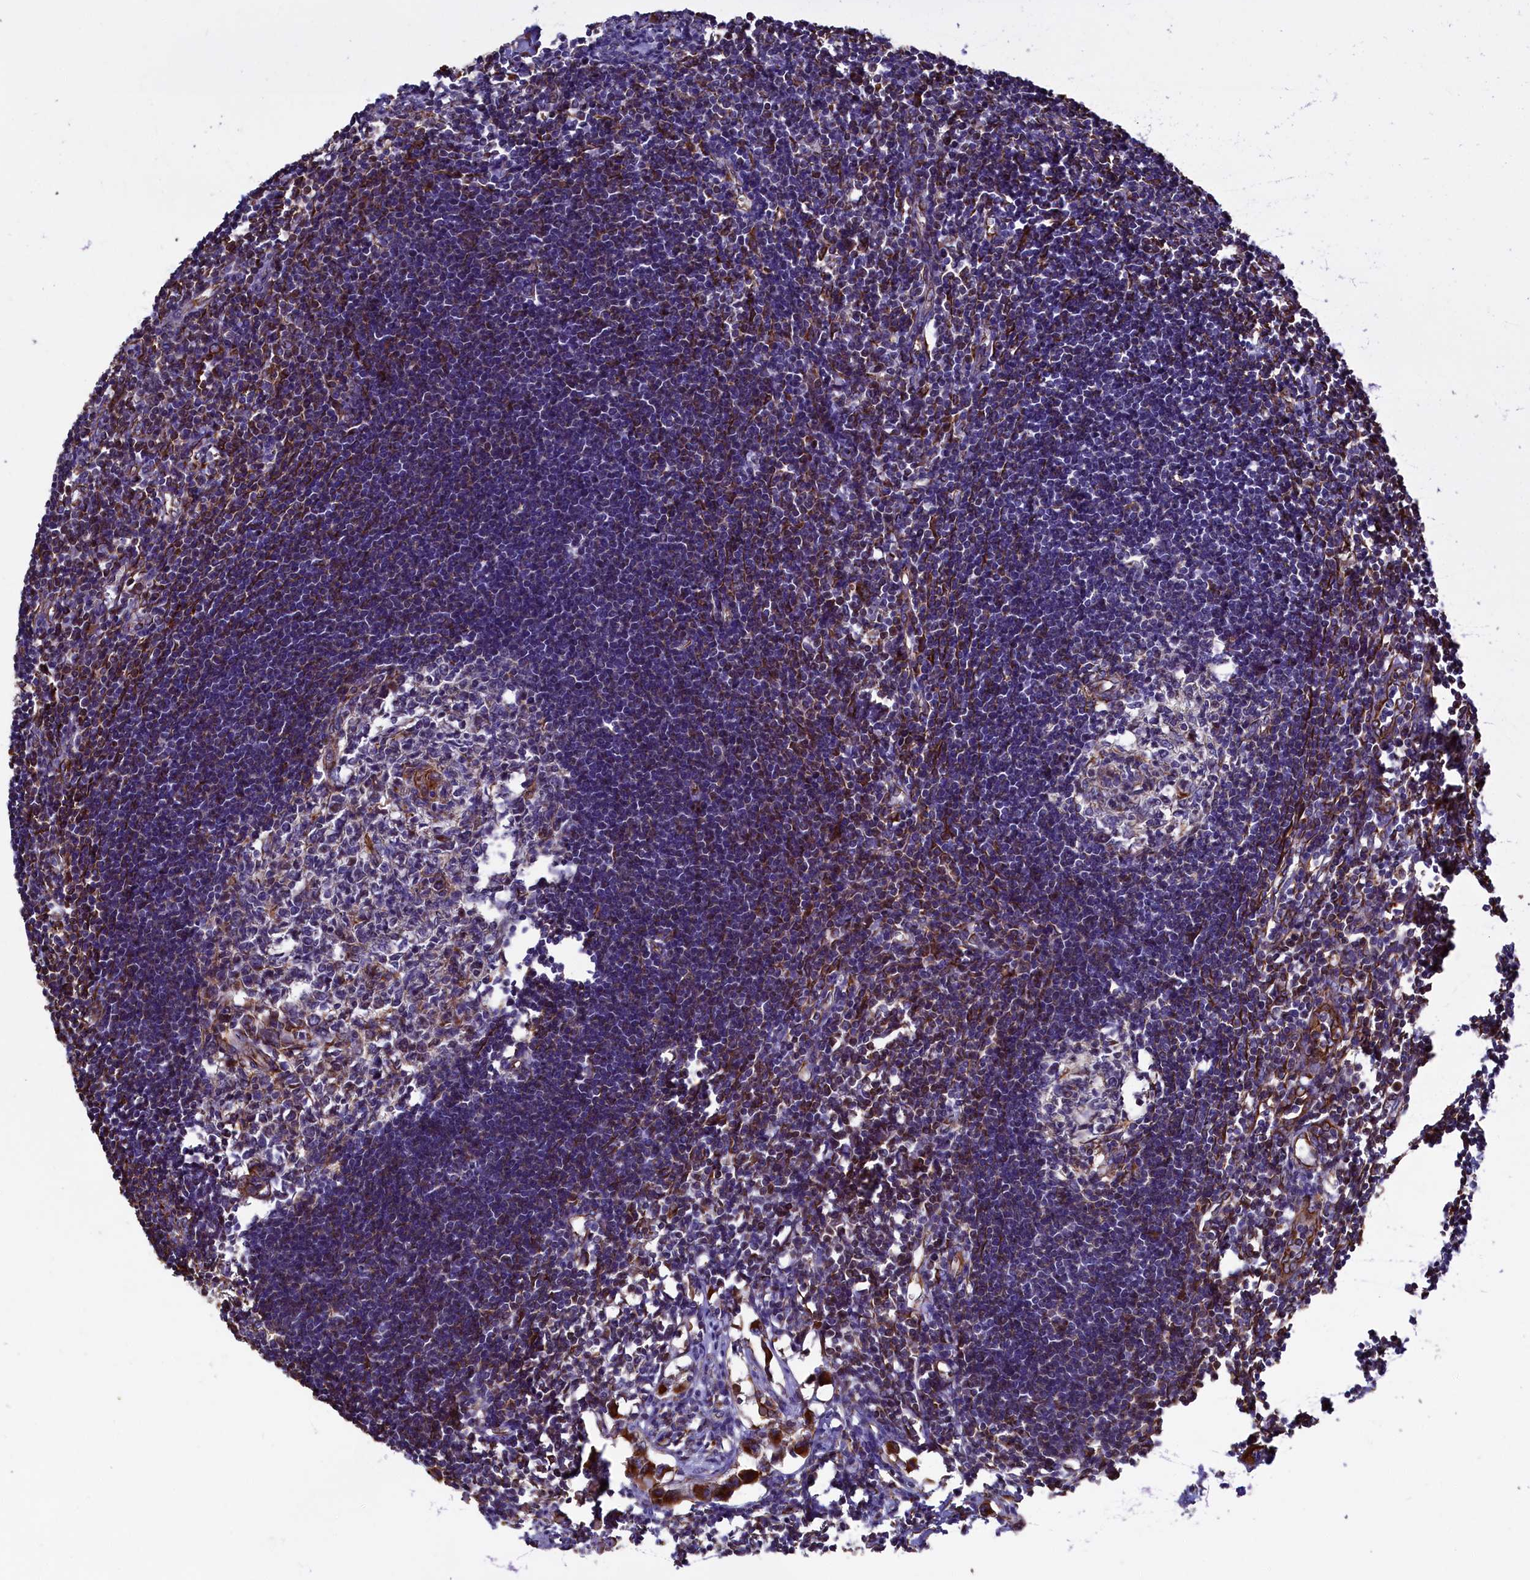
{"staining": {"intensity": "negative", "quantity": "none", "location": "none"}, "tissue": "lymph node", "cell_type": "Germinal center cells", "image_type": "normal", "snomed": [{"axis": "morphology", "description": "Normal tissue, NOS"}, {"axis": "morphology", "description": "Malignant melanoma, Metastatic site"}, {"axis": "topography", "description": "Lymph node"}], "caption": "Germinal center cells are negative for protein expression in normal human lymph node. (DAB (3,3'-diaminobenzidine) IHC, high magnification).", "gene": "LRRC57", "patient": {"sex": "male", "age": 41}}